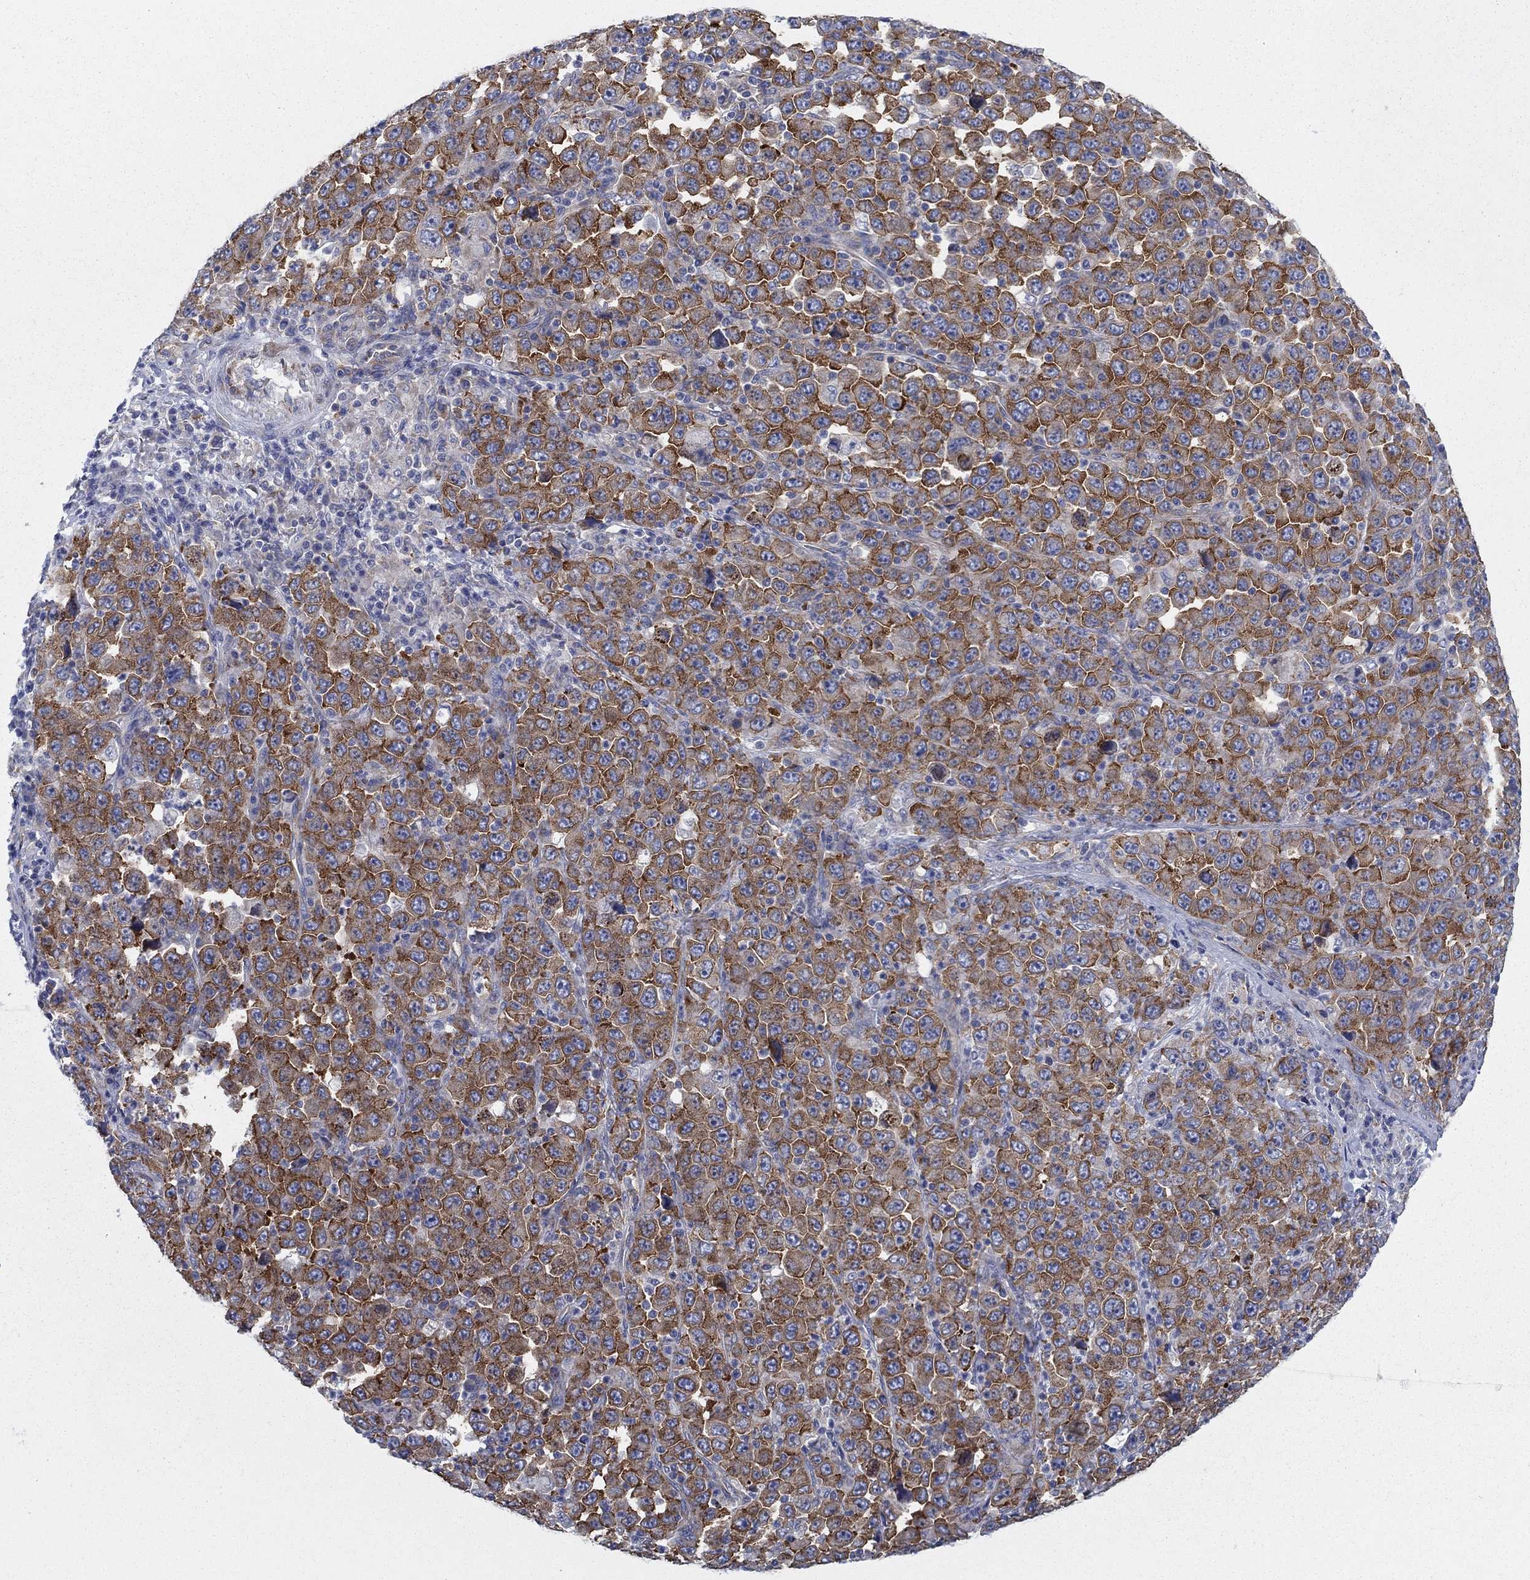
{"staining": {"intensity": "strong", "quantity": ">75%", "location": "cytoplasmic/membranous"}, "tissue": "stomach cancer", "cell_type": "Tumor cells", "image_type": "cancer", "snomed": [{"axis": "morphology", "description": "Normal tissue, NOS"}, {"axis": "morphology", "description": "Adenocarcinoma, NOS"}, {"axis": "topography", "description": "Stomach, upper"}, {"axis": "topography", "description": "Stomach"}], "caption": "This image displays immunohistochemistry staining of adenocarcinoma (stomach), with high strong cytoplasmic/membranous positivity in approximately >75% of tumor cells.", "gene": "TMEM59", "patient": {"sex": "male", "age": 59}}